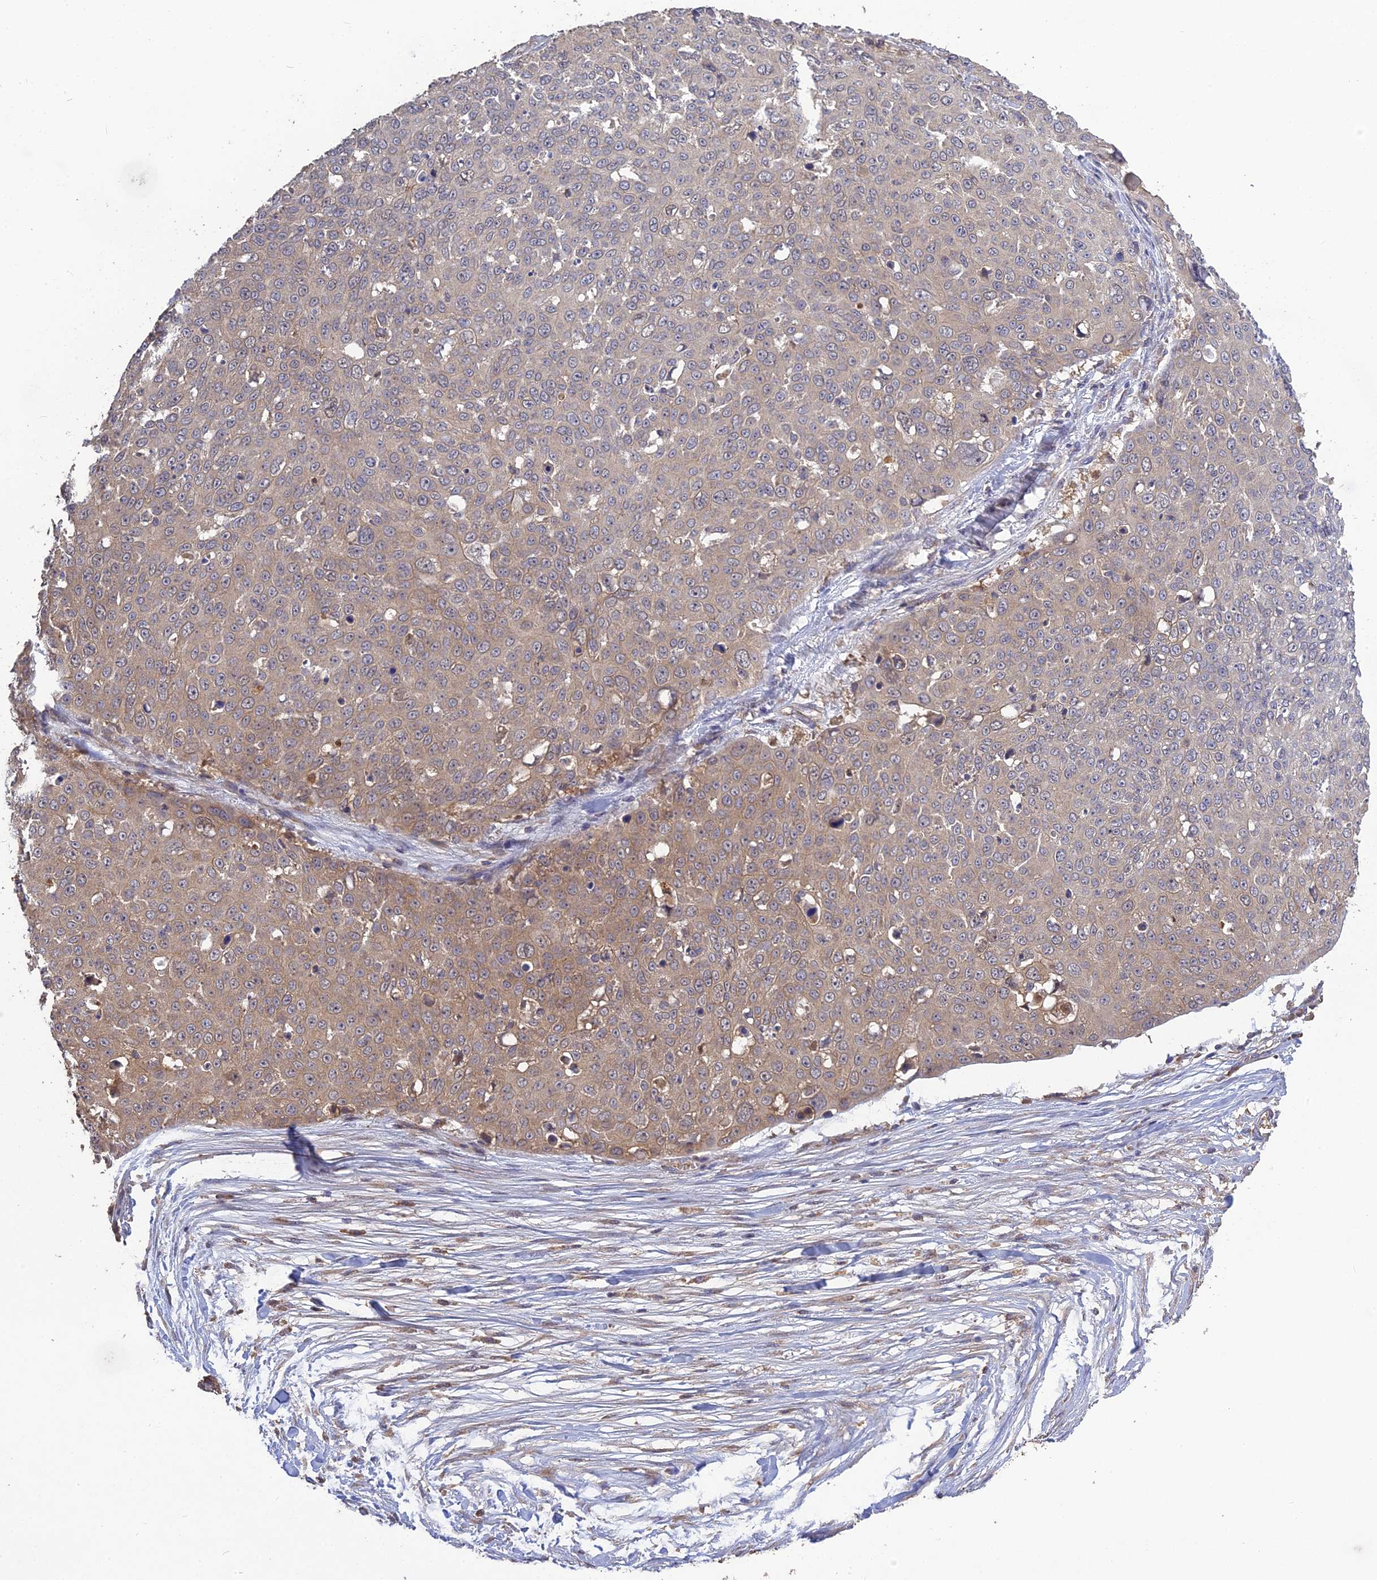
{"staining": {"intensity": "weak", "quantity": "25%-75%", "location": "cytoplasmic/membranous"}, "tissue": "skin cancer", "cell_type": "Tumor cells", "image_type": "cancer", "snomed": [{"axis": "morphology", "description": "Squamous cell carcinoma, NOS"}, {"axis": "topography", "description": "Skin"}], "caption": "High-power microscopy captured an immunohistochemistry micrograph of skin cancer (squamous cell carcinoma), revealing weak cytoplasmic/membranous staining in approximately 25%-75% of tumor cells. (DAB IHC, brown staining for protein, blue staining for nuclei).", "gene": "ARHGAP40", "patient": {"sex": "male", "age": 71}}